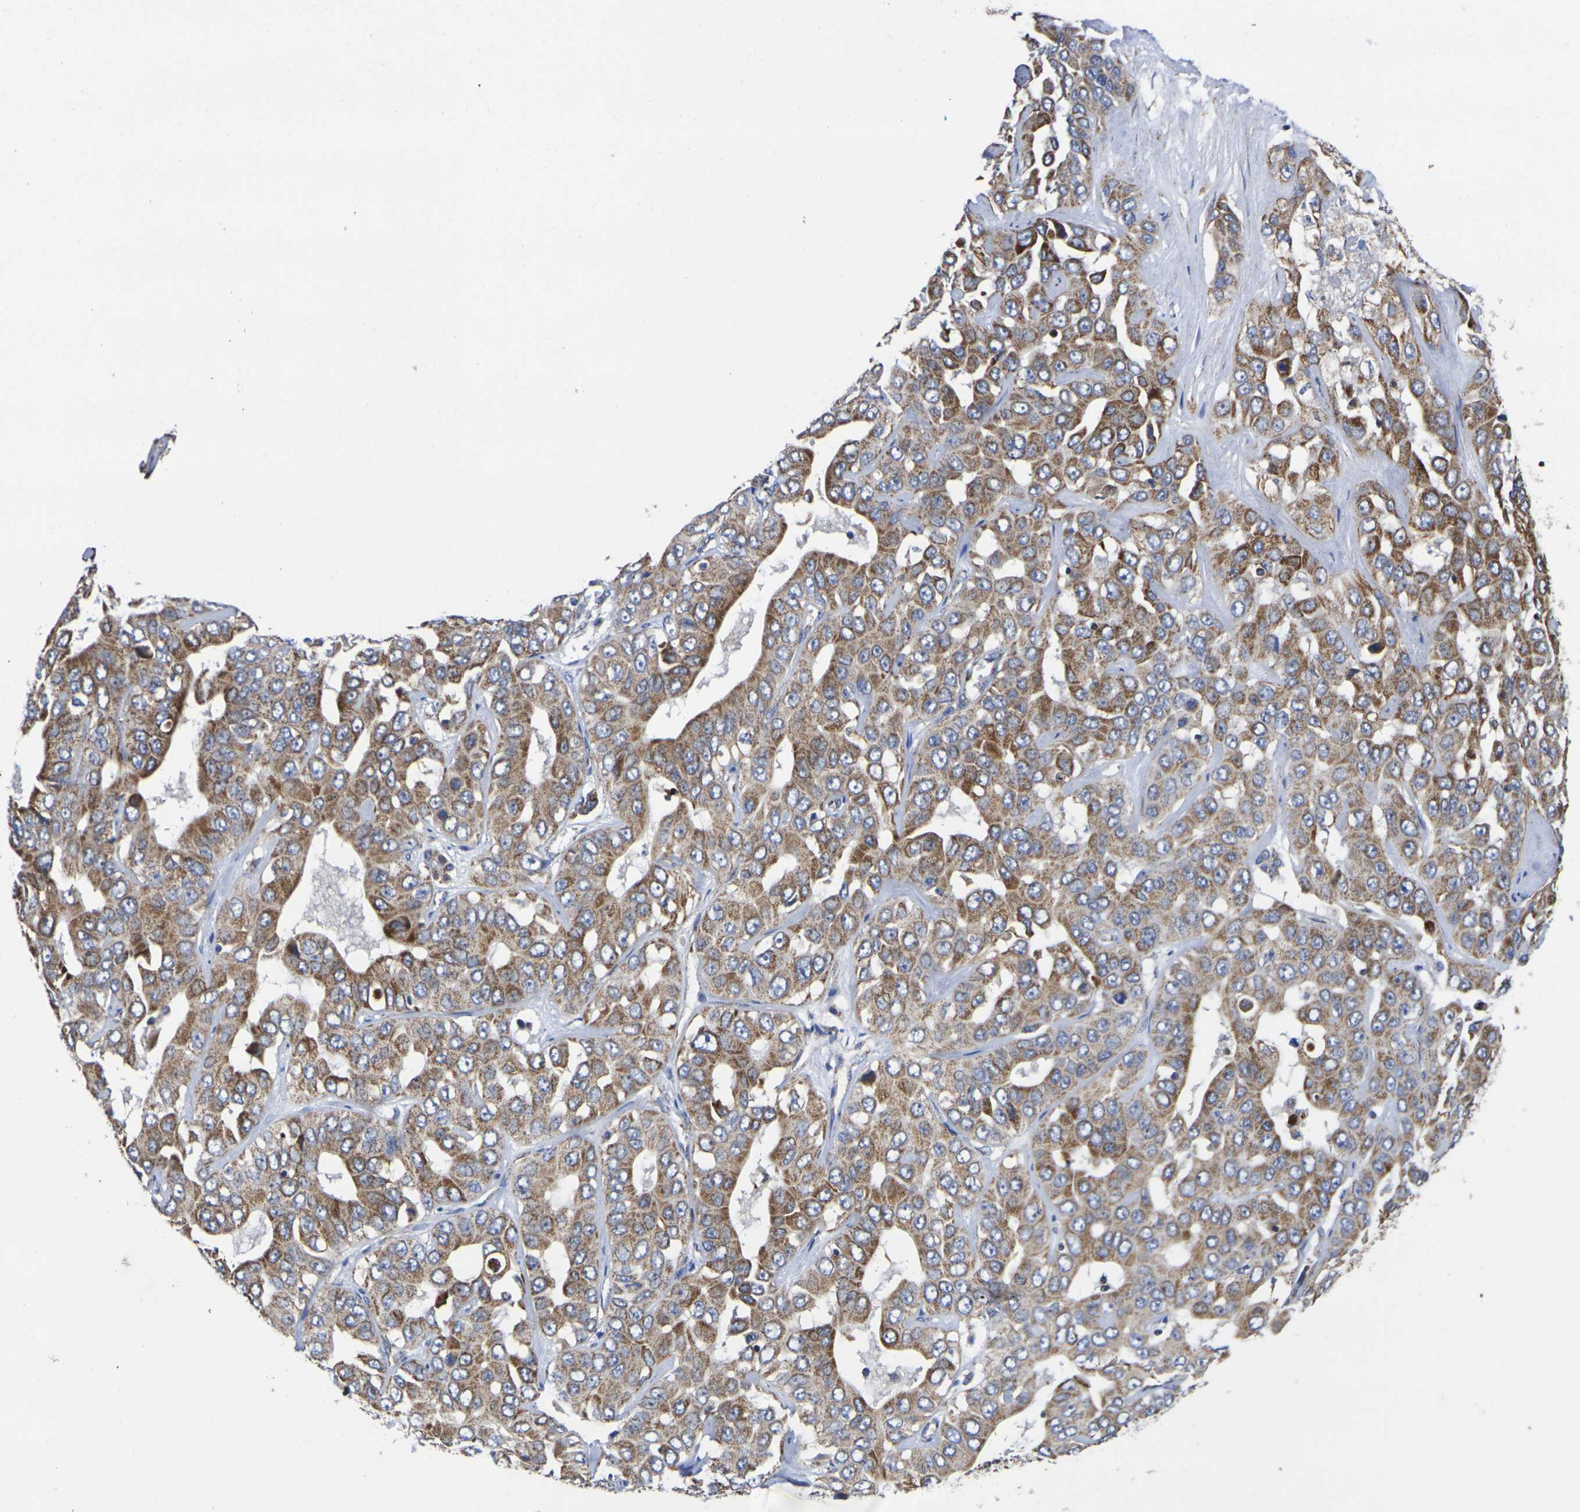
{"staining": {"intensity": "moderate", "quantity": ">75%", "location": "cytoplasmic/membranous"}, "tissue": "liver cancer", "cell_type": "Tumor cells", "image_type": "cancer", "snomed": [{"axis": "morphology", "description": "Cholangiocarcinoma"}, {"axis": "topography", "description": "Liver"}], "caption": "Tumor cells demonstrate medium levels of moderate cytoplasmic/membranous staining in about >75% of cells in human liver cholangiocarcinoma.", "gene": "P2RY11", "patient": {"sex": "female", "age": 52}}